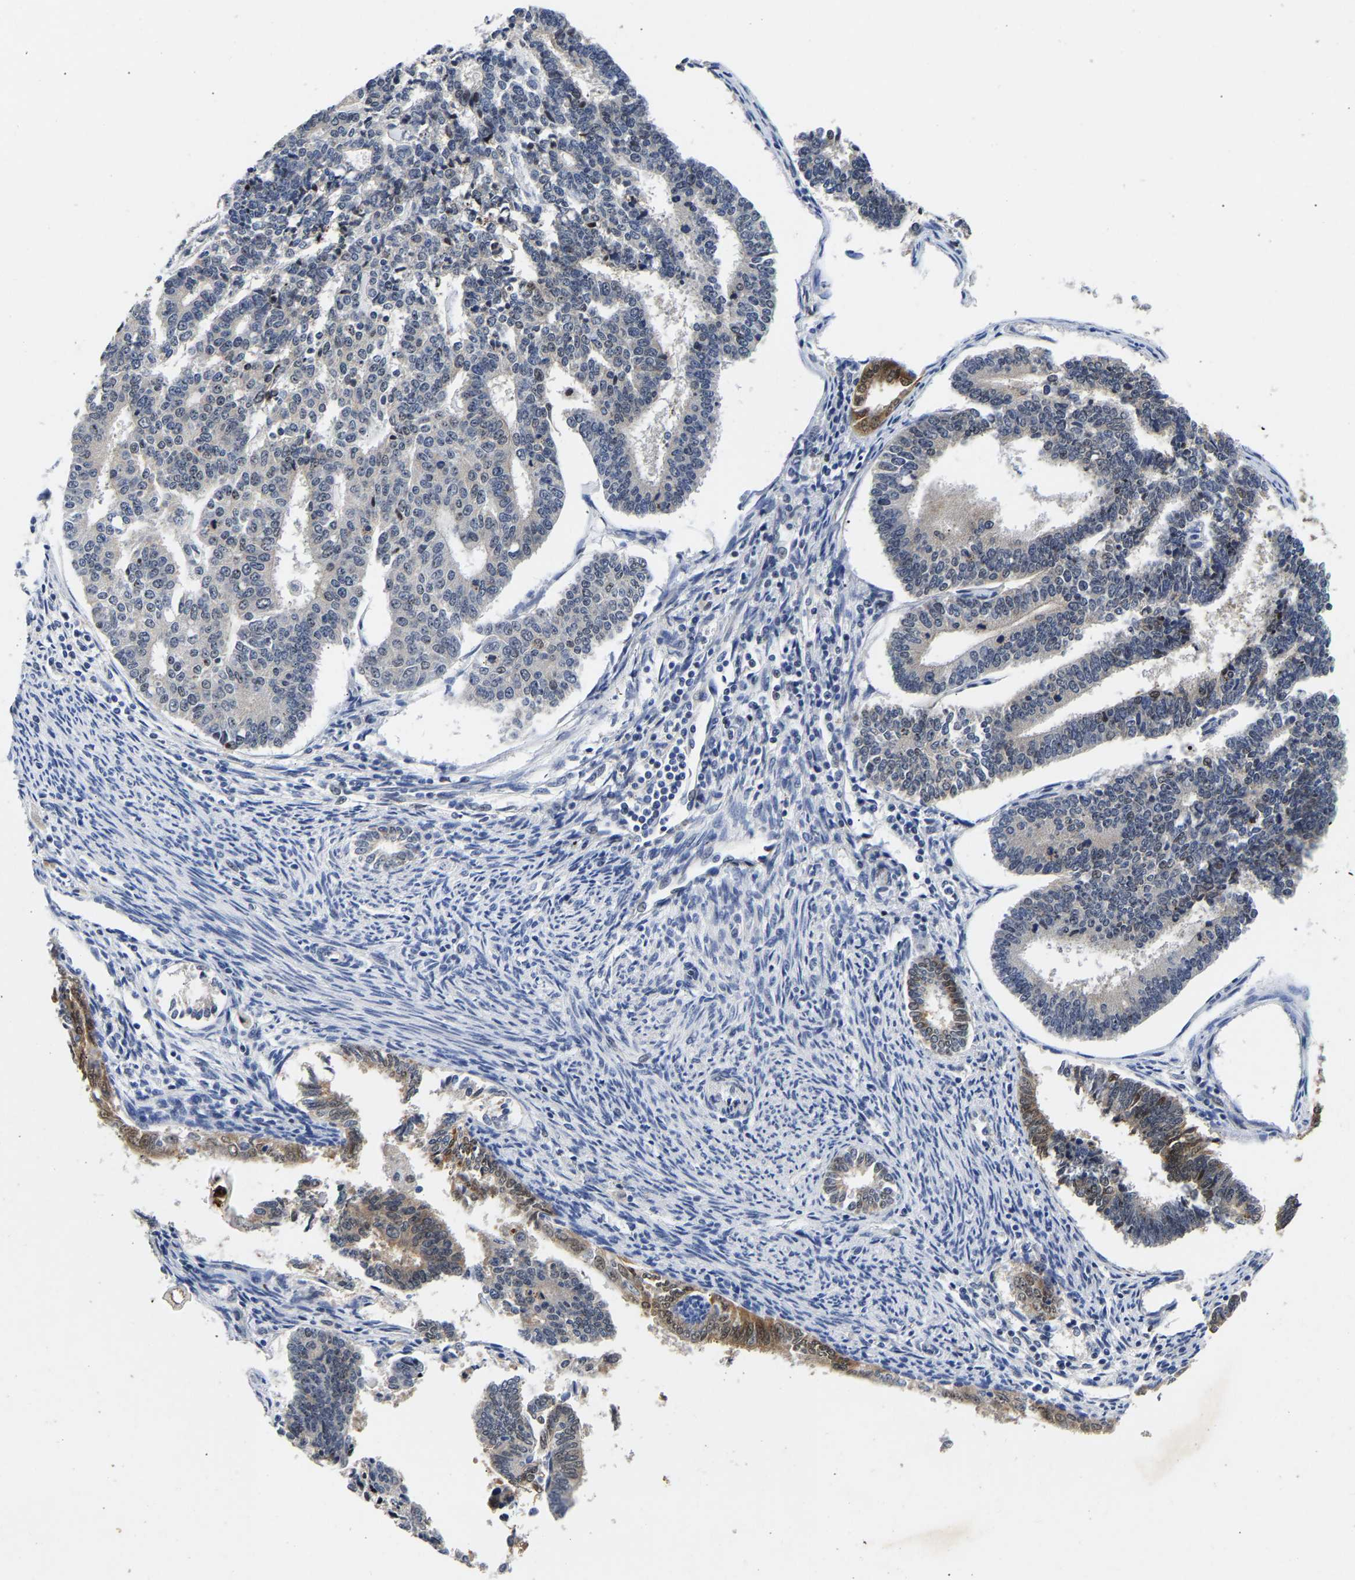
{"staining": {"intensity": "moderate", "quantity": "25%-75%", "location": "cytoplasmic/membranous,nuclear"}, "tissue": "endometrial cancer", "cell_type": "Tumor cells", "image_type": "cancer", "snomed": [{"axis": "morphology", "description": "Adenocarcinoma, NOS"}, {"axis": "topography", "description": "Endometrium"}], "caption": "Endometrial cancer was stained to show a protein in brown. There is medium levels of moderate cytoplasmic/membranous and nuclear staining in approximately 25%-75% of tumor cells.", "gene": "CCDC6", "patient": {"sex": "female", "age": 70}}